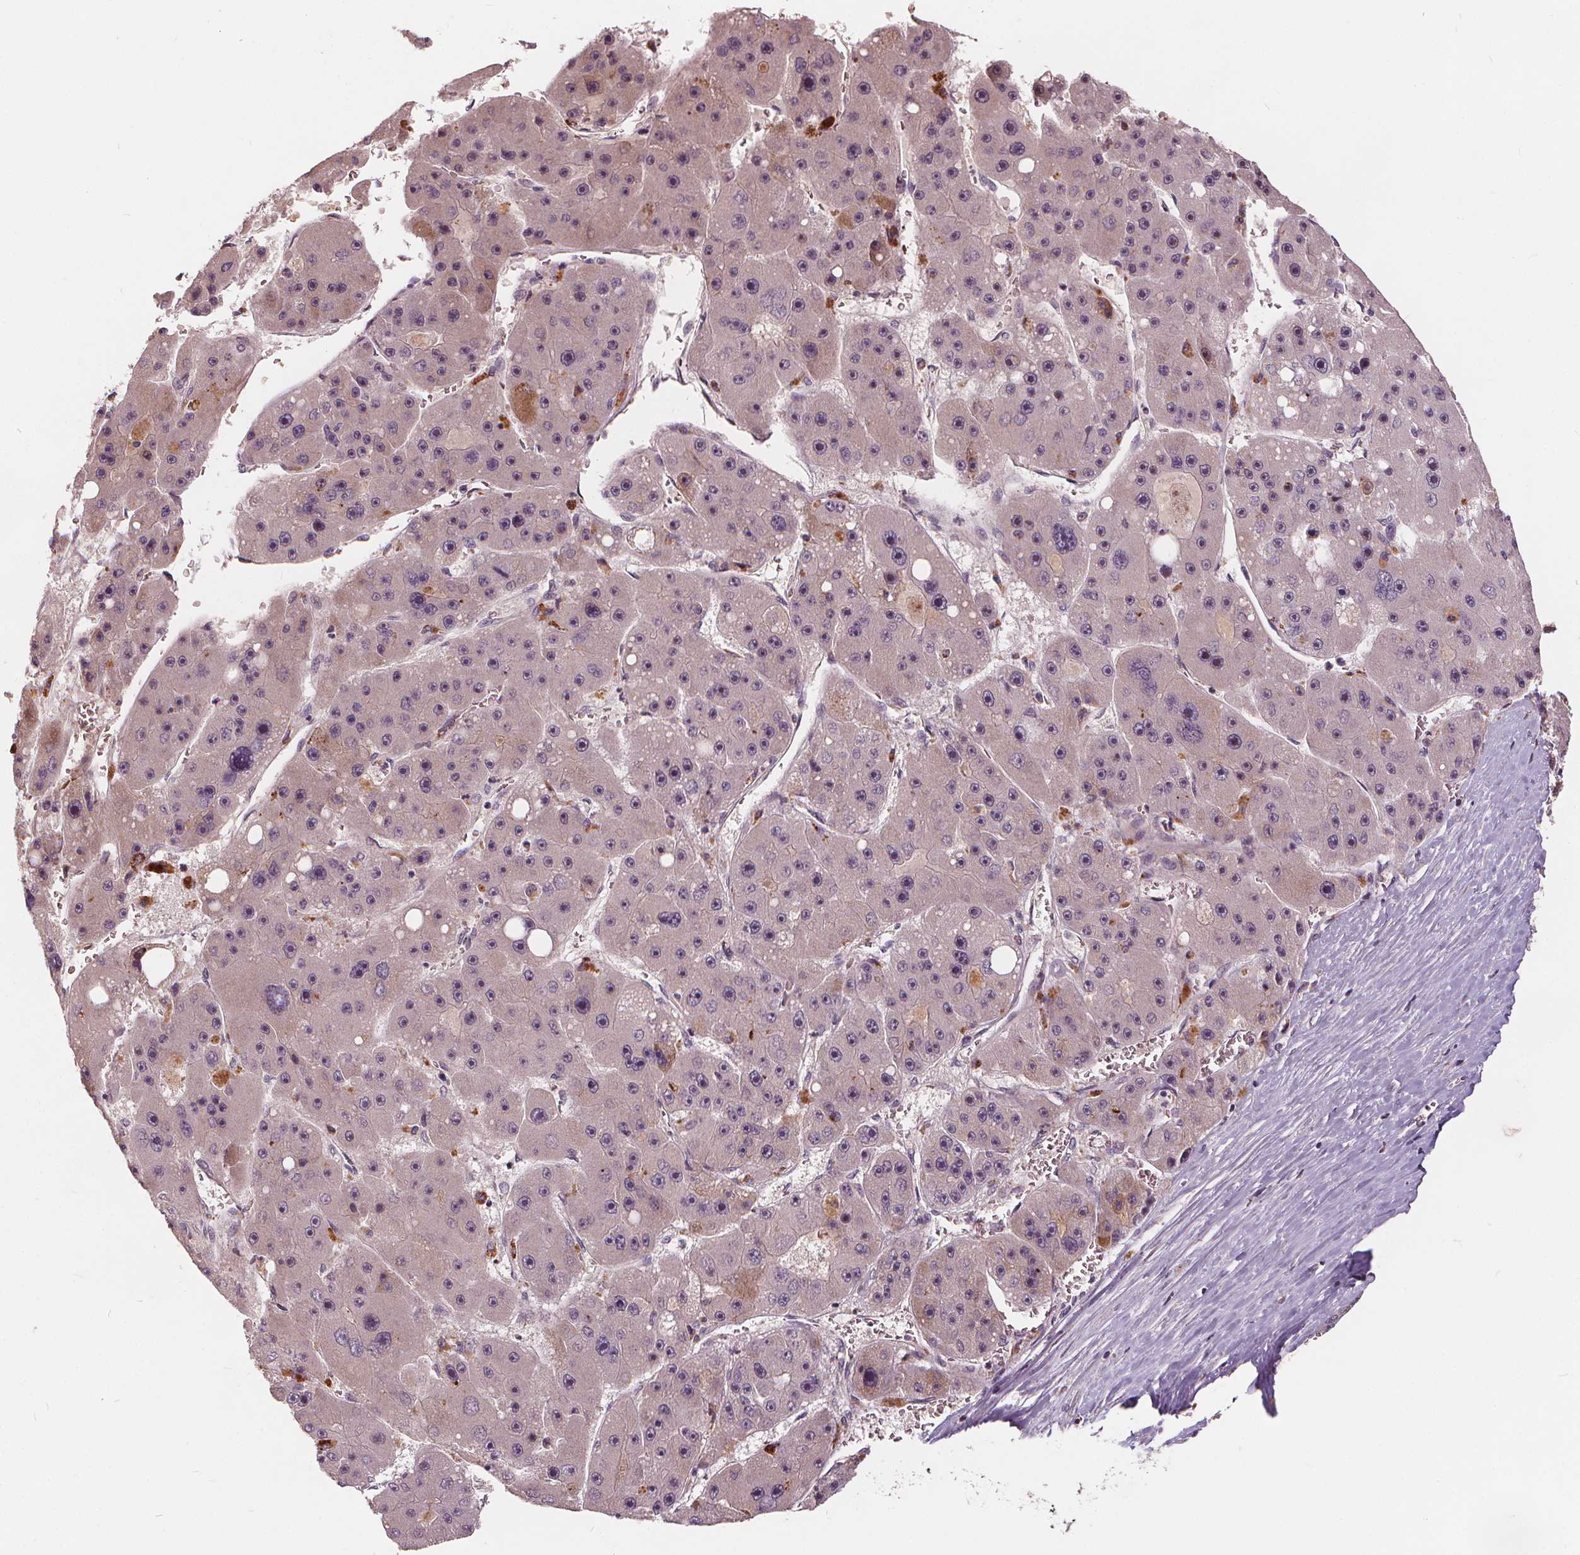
{"staining": {"intensity": "weak", "quantity": "<25%", "location": "nuclear"}, "tissue": "liver cancer", "cell_type": "Tumor cells", "image_type": "cancer", "snomed": [{"axis": "morphology", "description": "Carcinoma, Hepatocellular, NOS"}, {"axis": "topography", "description": "Liver"}], "caption": "Tumor cells show no significant protein staining in hepatocellular carcinoma (liver).", "gene": "IPO13", "patient": {"sex": "female", "age": 61}}